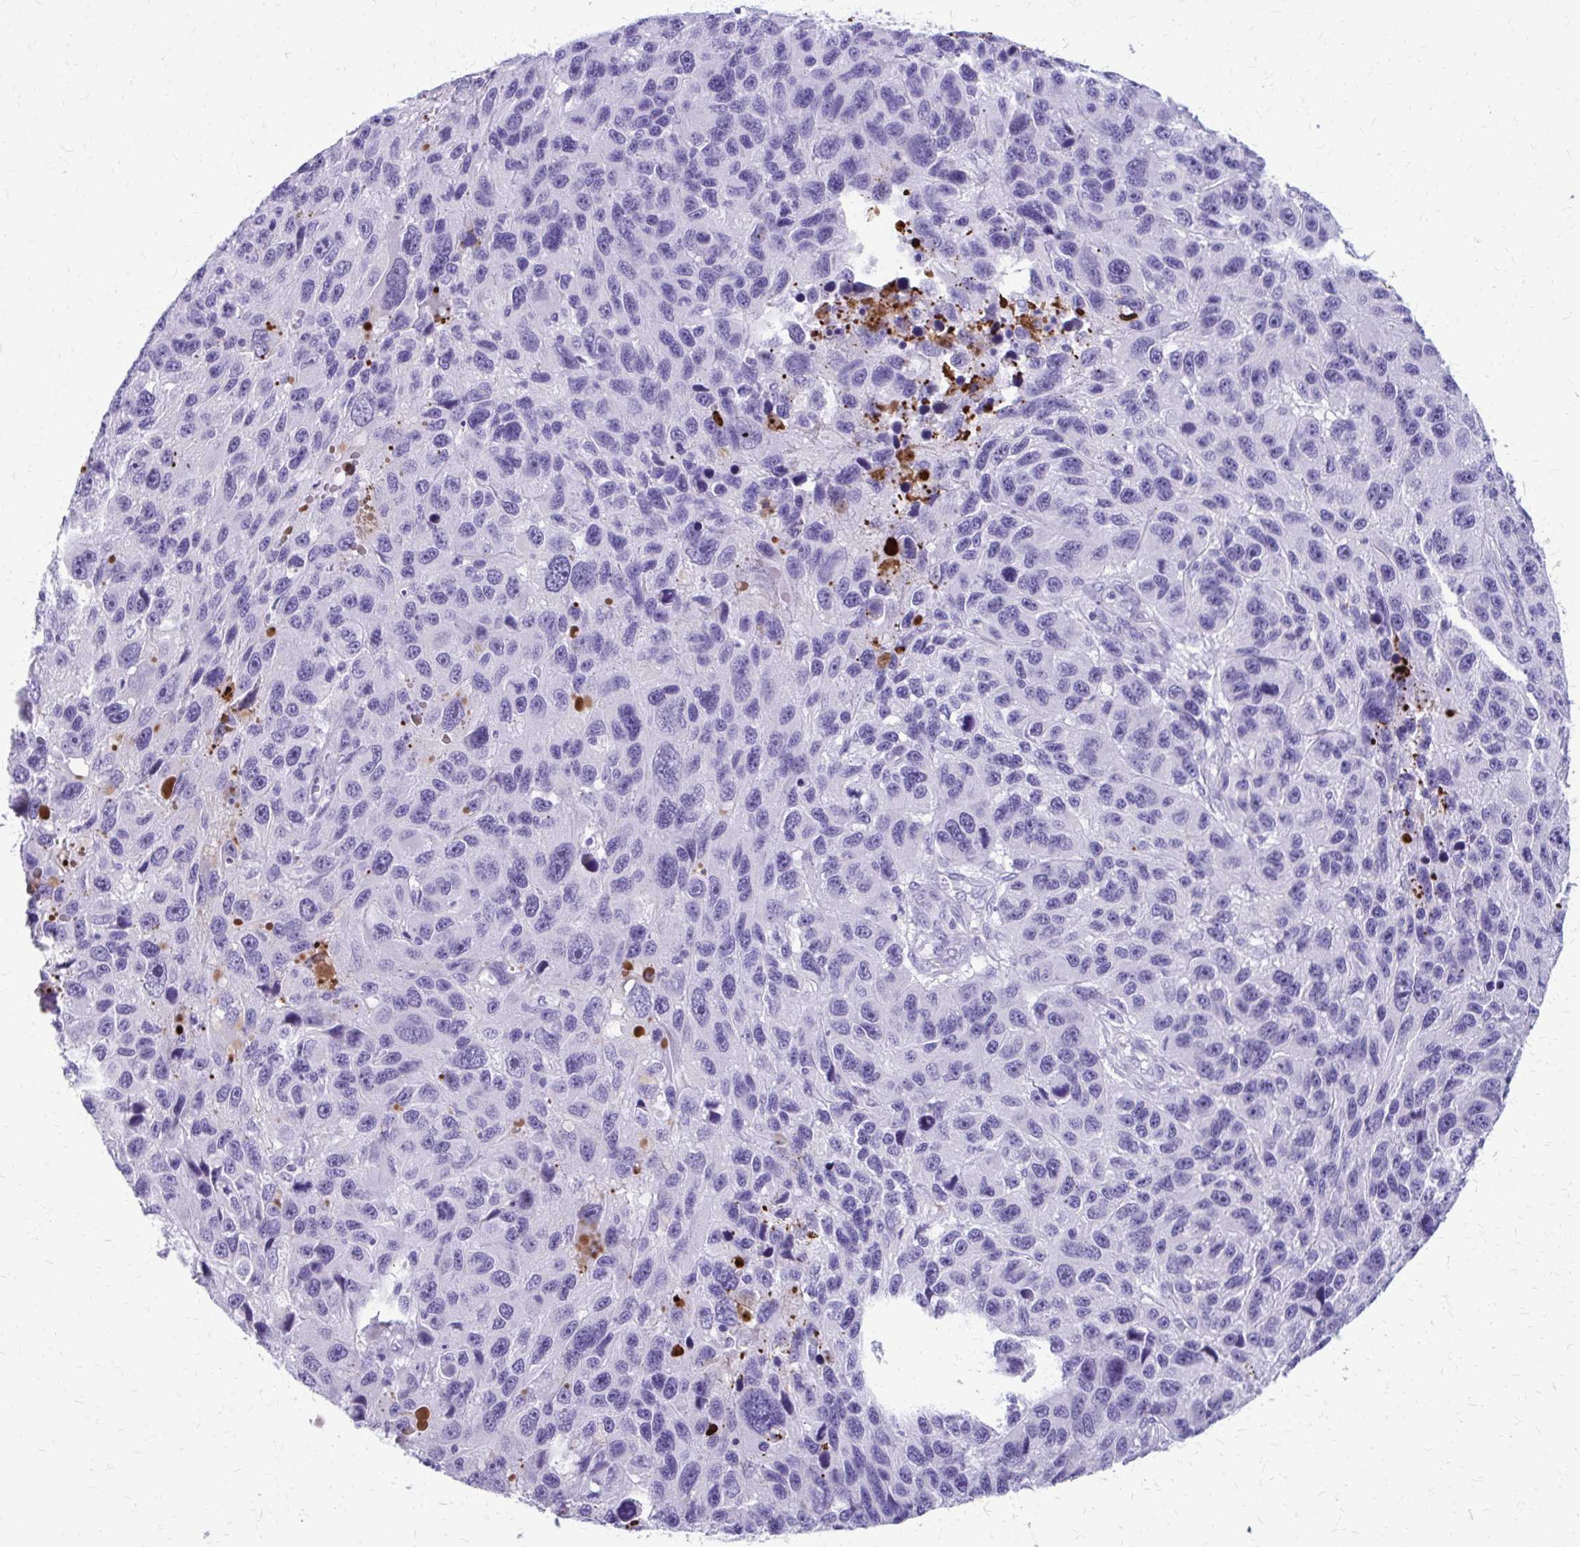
{"staining": {"intensity": "negative", "quantity": "none", "location": "none"}, "tissue": "melanoma", "cell_type": "Tumor cells", "image_type": "cancer", "snomed": [{"axis": "morphology", "description": "Malignant melanoma, NOS"}, {"axis": "topography", "description": "Skin"}], "caption": "Histopathology image shows no significant protein staining in tumor cells of melanoma.", "gene": "SATL1", "patient": {"sex": "male", "age": 53}}